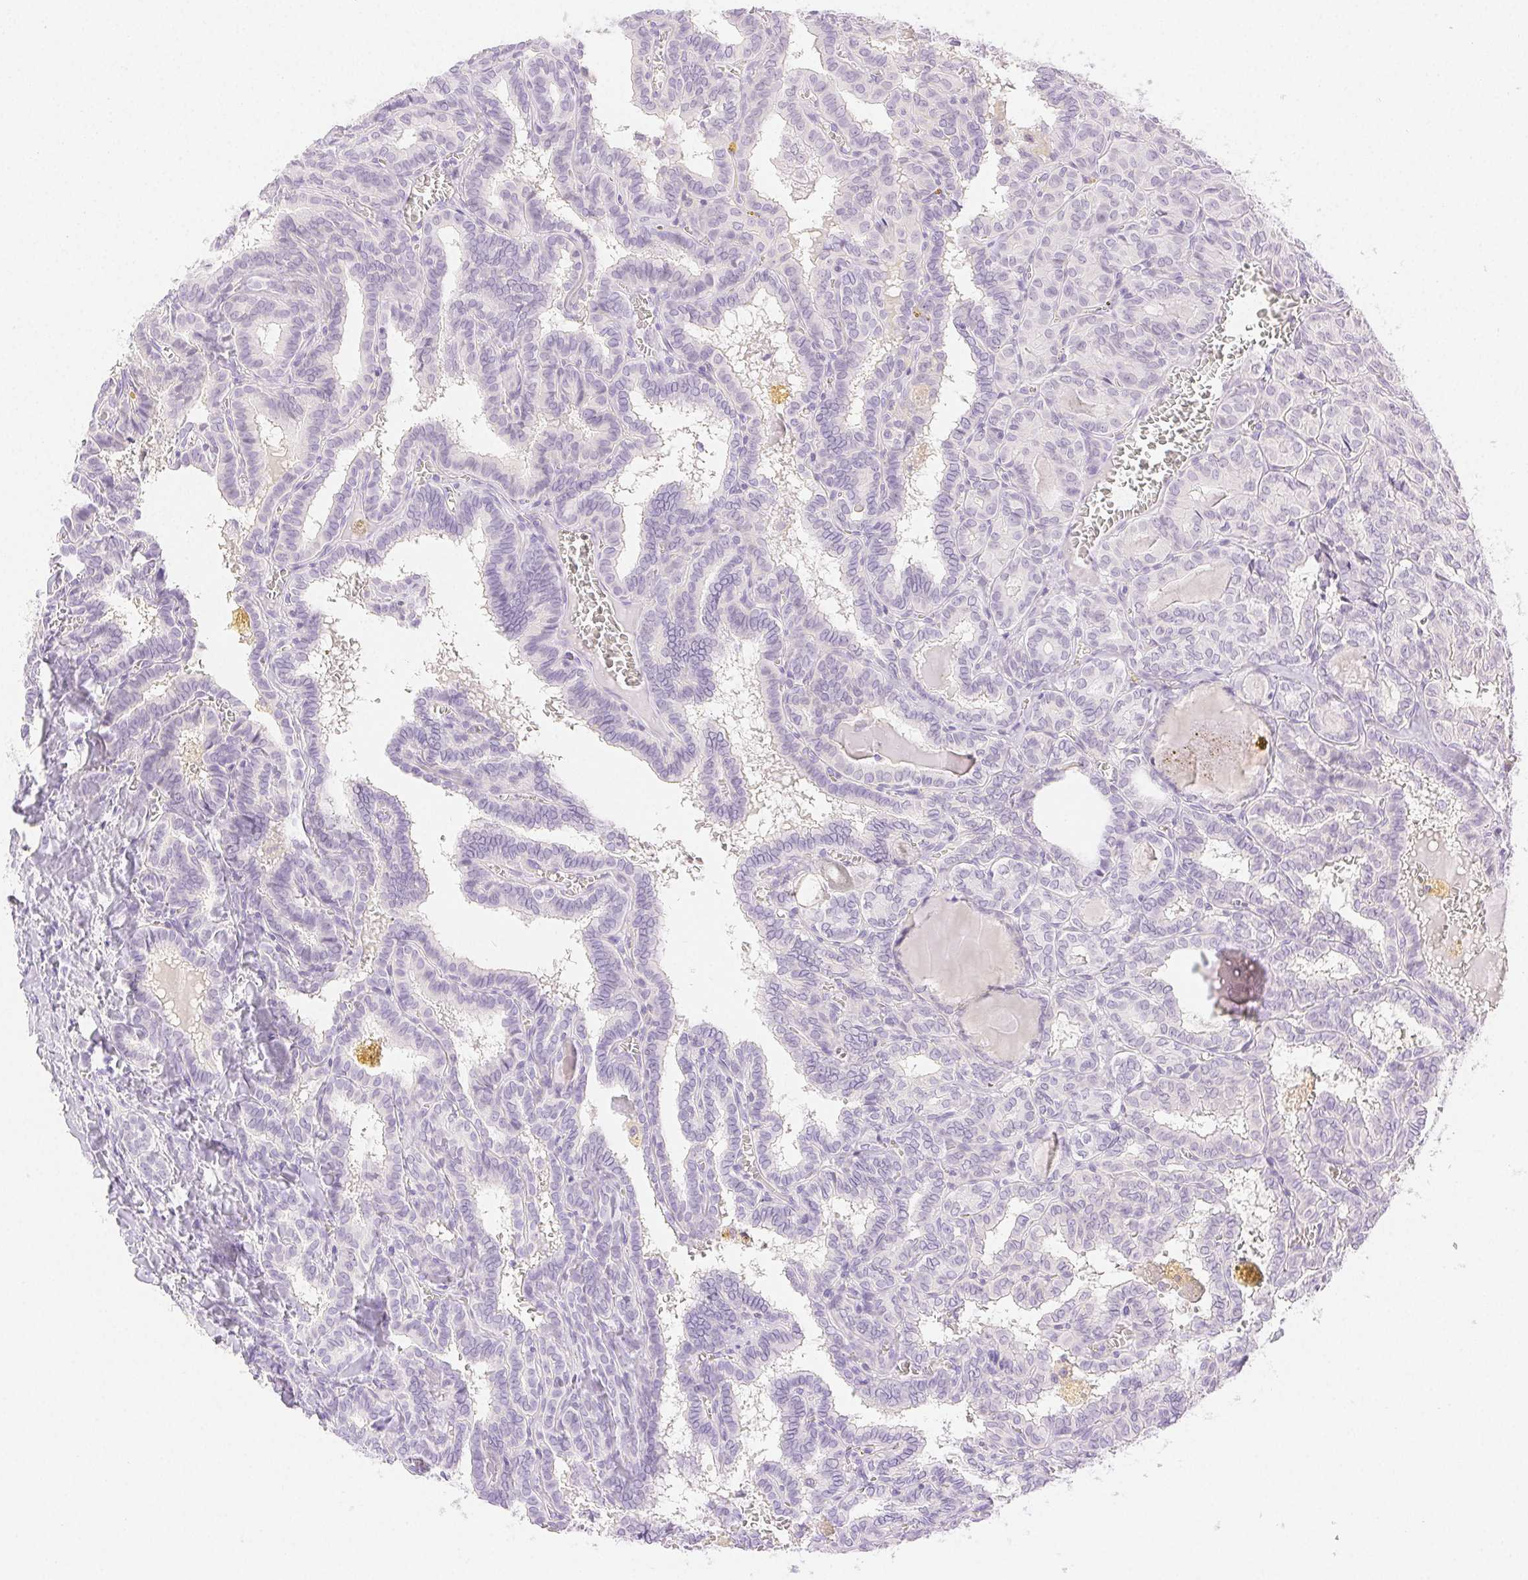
{"staining": {"intensity": "negative", "quantity": "none", "location": "none"}, "tissue": "thyroid cancer", "cell_type": "Tumor cells", "image_type": "cancer", "snomed": [{"axis": "morphology", "description": "Papillary adenocarcinoma, NOS"}, {"axis": "topography", "description": "Thyroid gland"}], "caption": "Human papillary adenocarcinoma (thyroid) stained for a protein using immunohistochemistry exhibits no staining in tumor cells.", "gene": "SPACA4", "patient": {"sex": "female", "age": 39}}